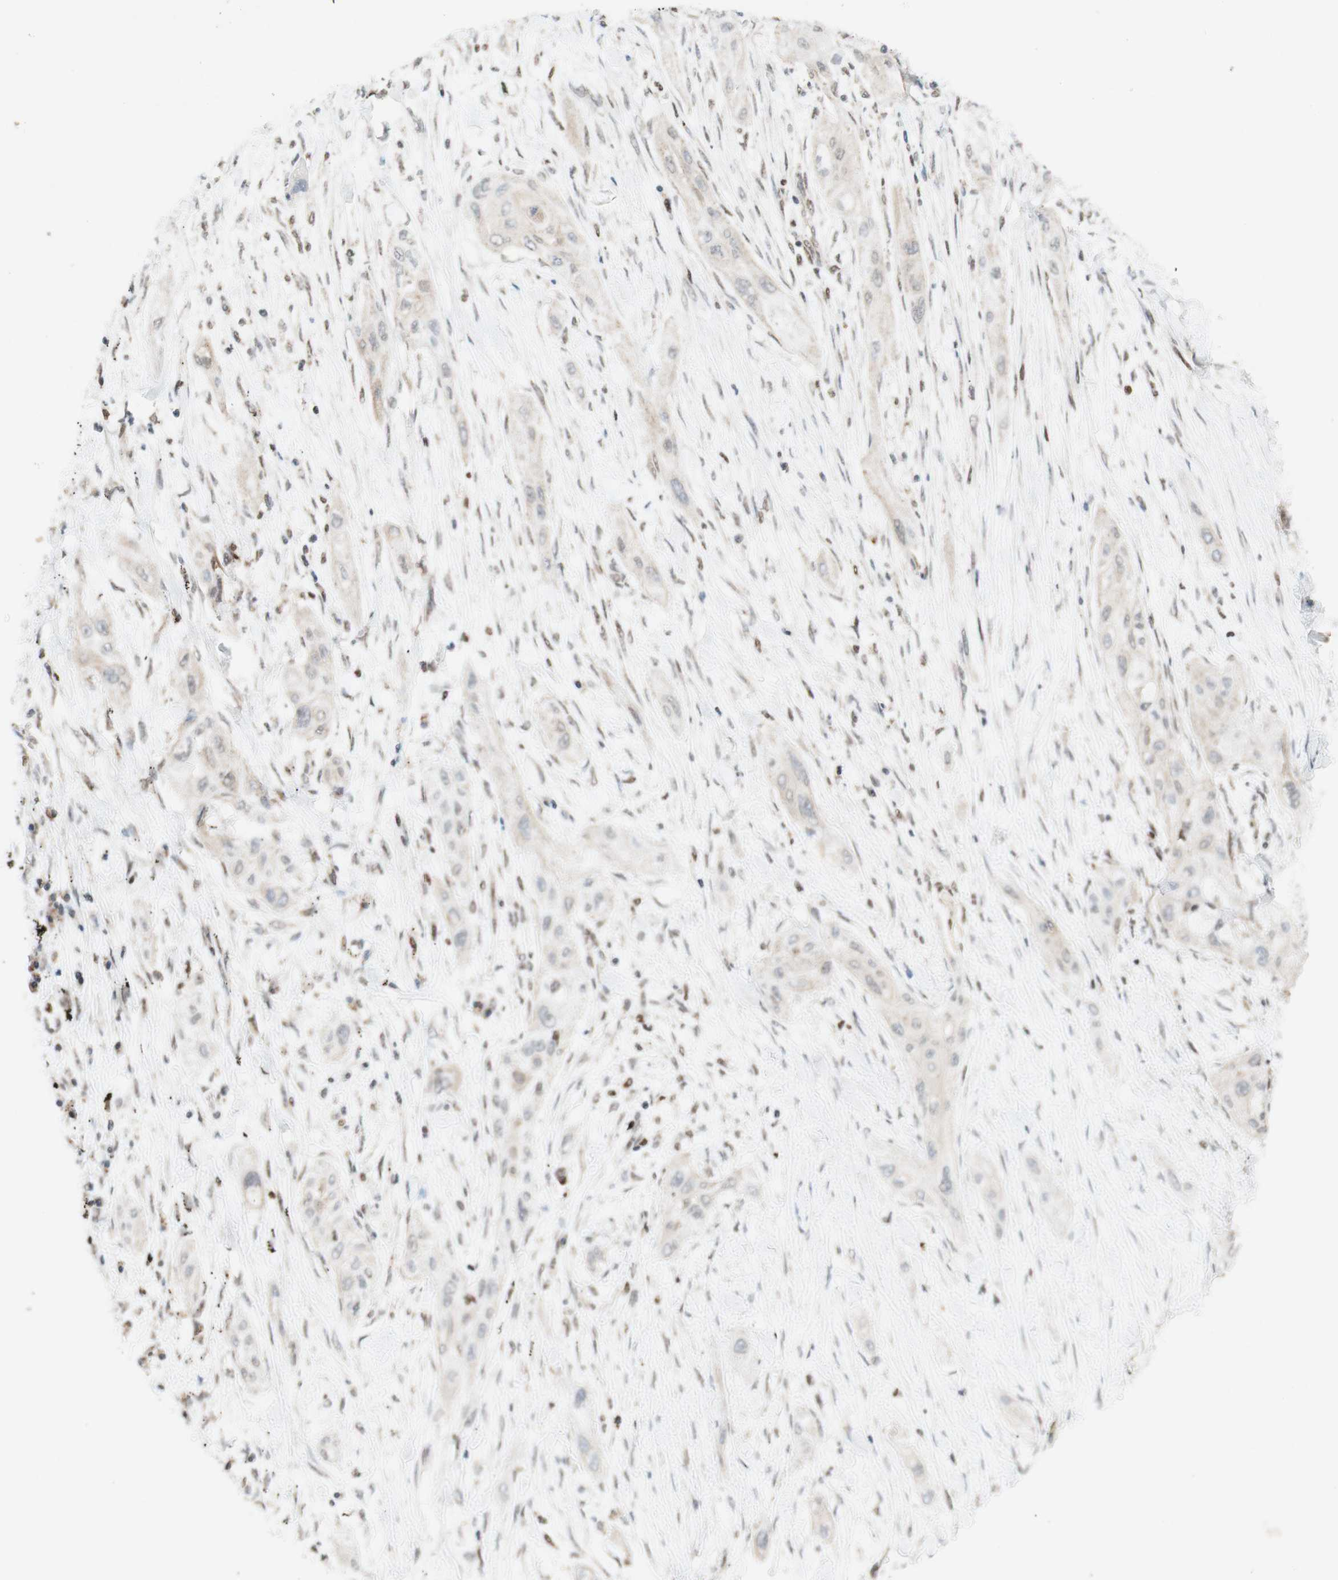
{"staining": {"intensity": "negative", "quantity": "none", "location": "none"}, "tissue": "lung cancer", "cell_type": "Tumor cells", "image_type": "cancer", "snomed": [{"axis": "morphology", "description": "Squamous cell carcinoma, NOS"}, {"axis": "topography", "description": "Lung"}], "caption": "DAB immunohistochemical staining of human lung cancer demonstrates no significant expression in tumor cells.", "gene": "DNMT3A", "patient": {"sex": "female", "age": 47}}